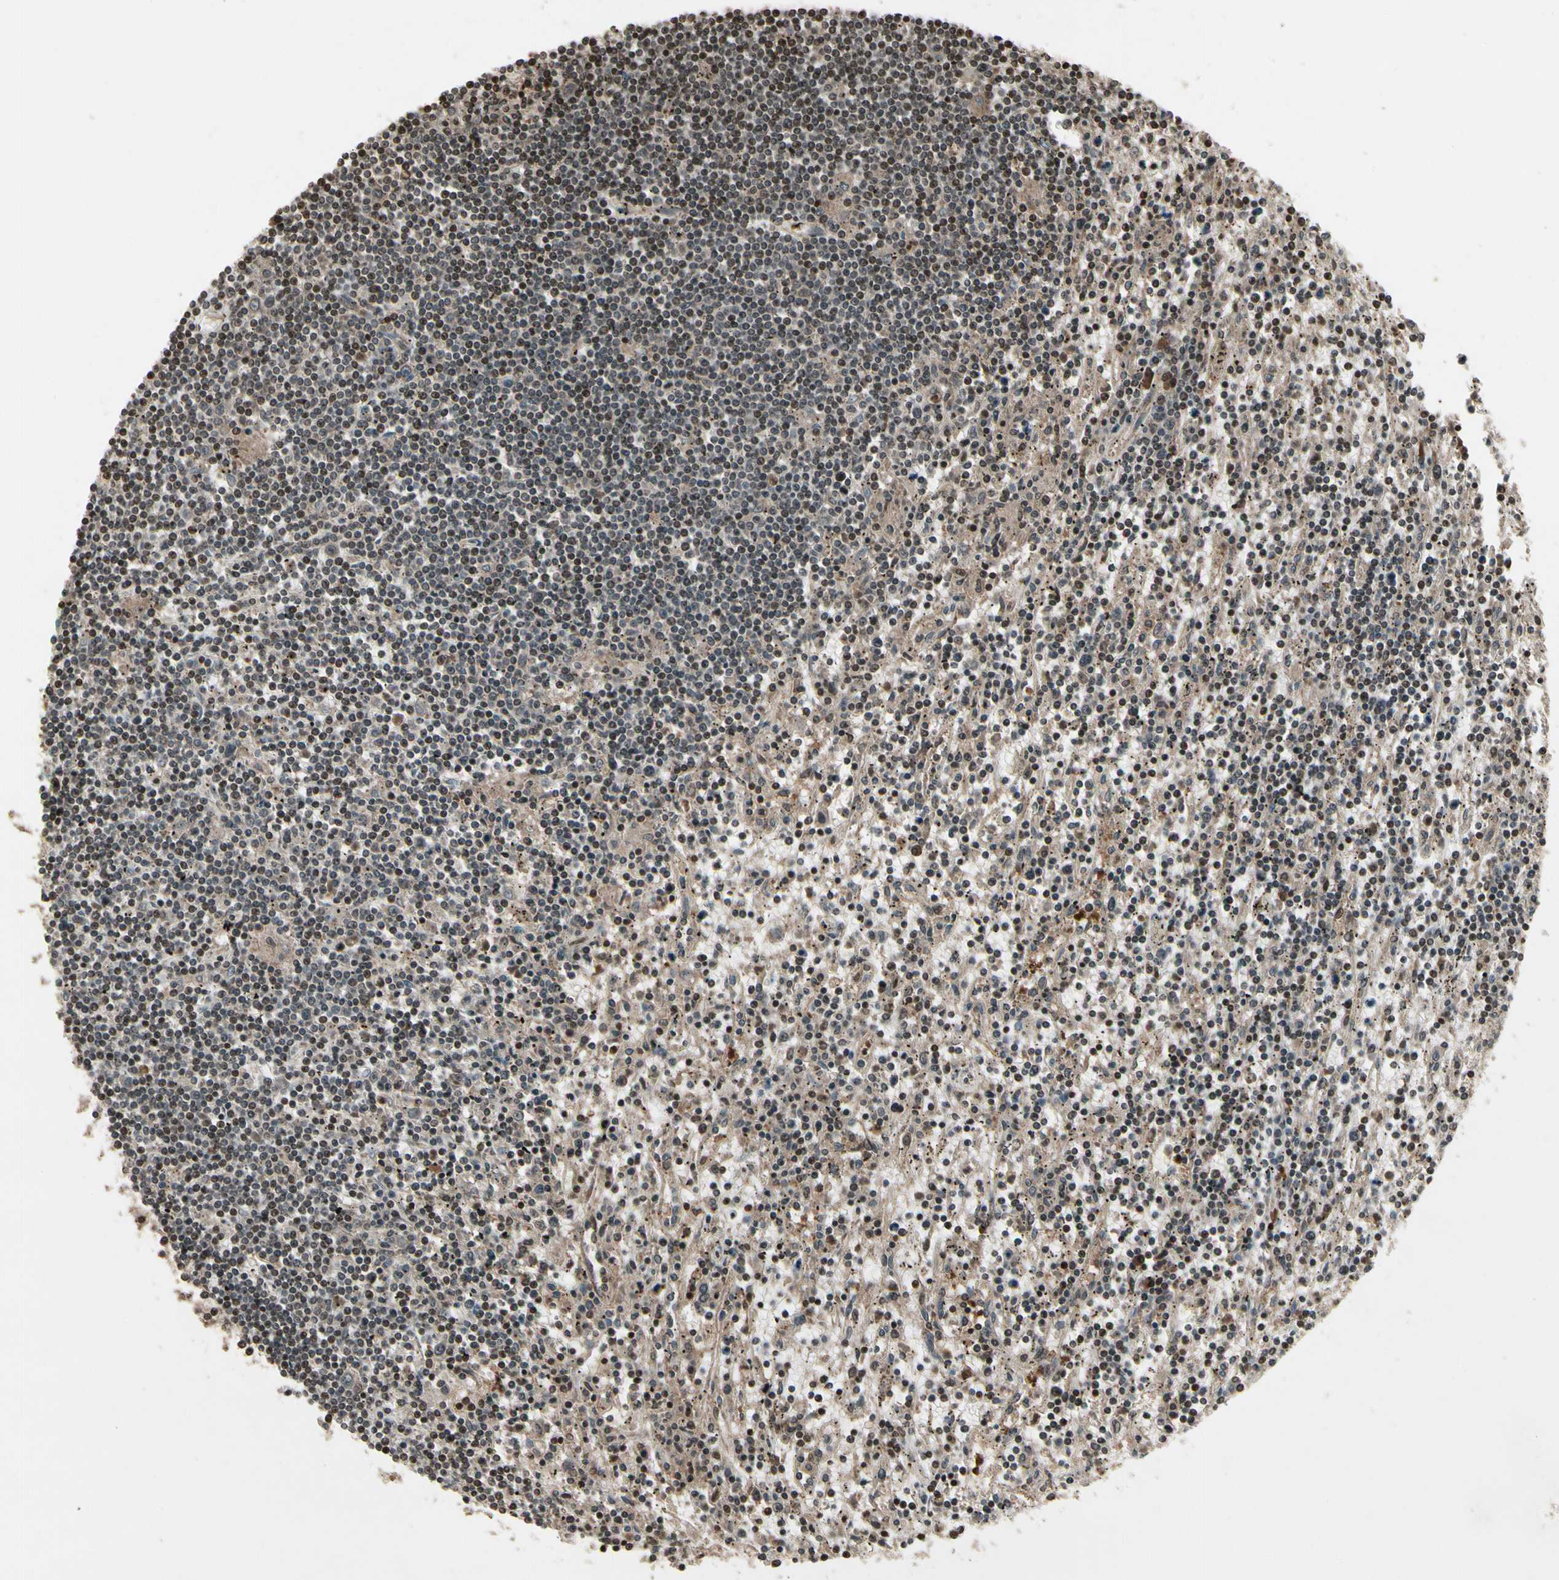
{"staining": {"intensity": "moderate", "quantity": ">75%", "location": "cytoplasmic/membranous,nuclear"}, "tissue": "lymphoma", "cell_type": "Tumor cells", "image_type": "cancer", "snomed": [{"axis": "morphology", "description": "Malignant lymphoma, non-Hodgkin's type, Low grade"}, {"axis": "topography", "description": "Spleen"}], "caption": "A high-resolution image shows immunohistochemistry (IHC) staining of malignant lymphoma, non-Hodgkin's type (low-grade), which displays moderate cytoplasmic/membranous and nuclear positivity in about >75% of tumor cells.", "gene": "GLRX", "patient": {"sex": "male", "age": 76}}